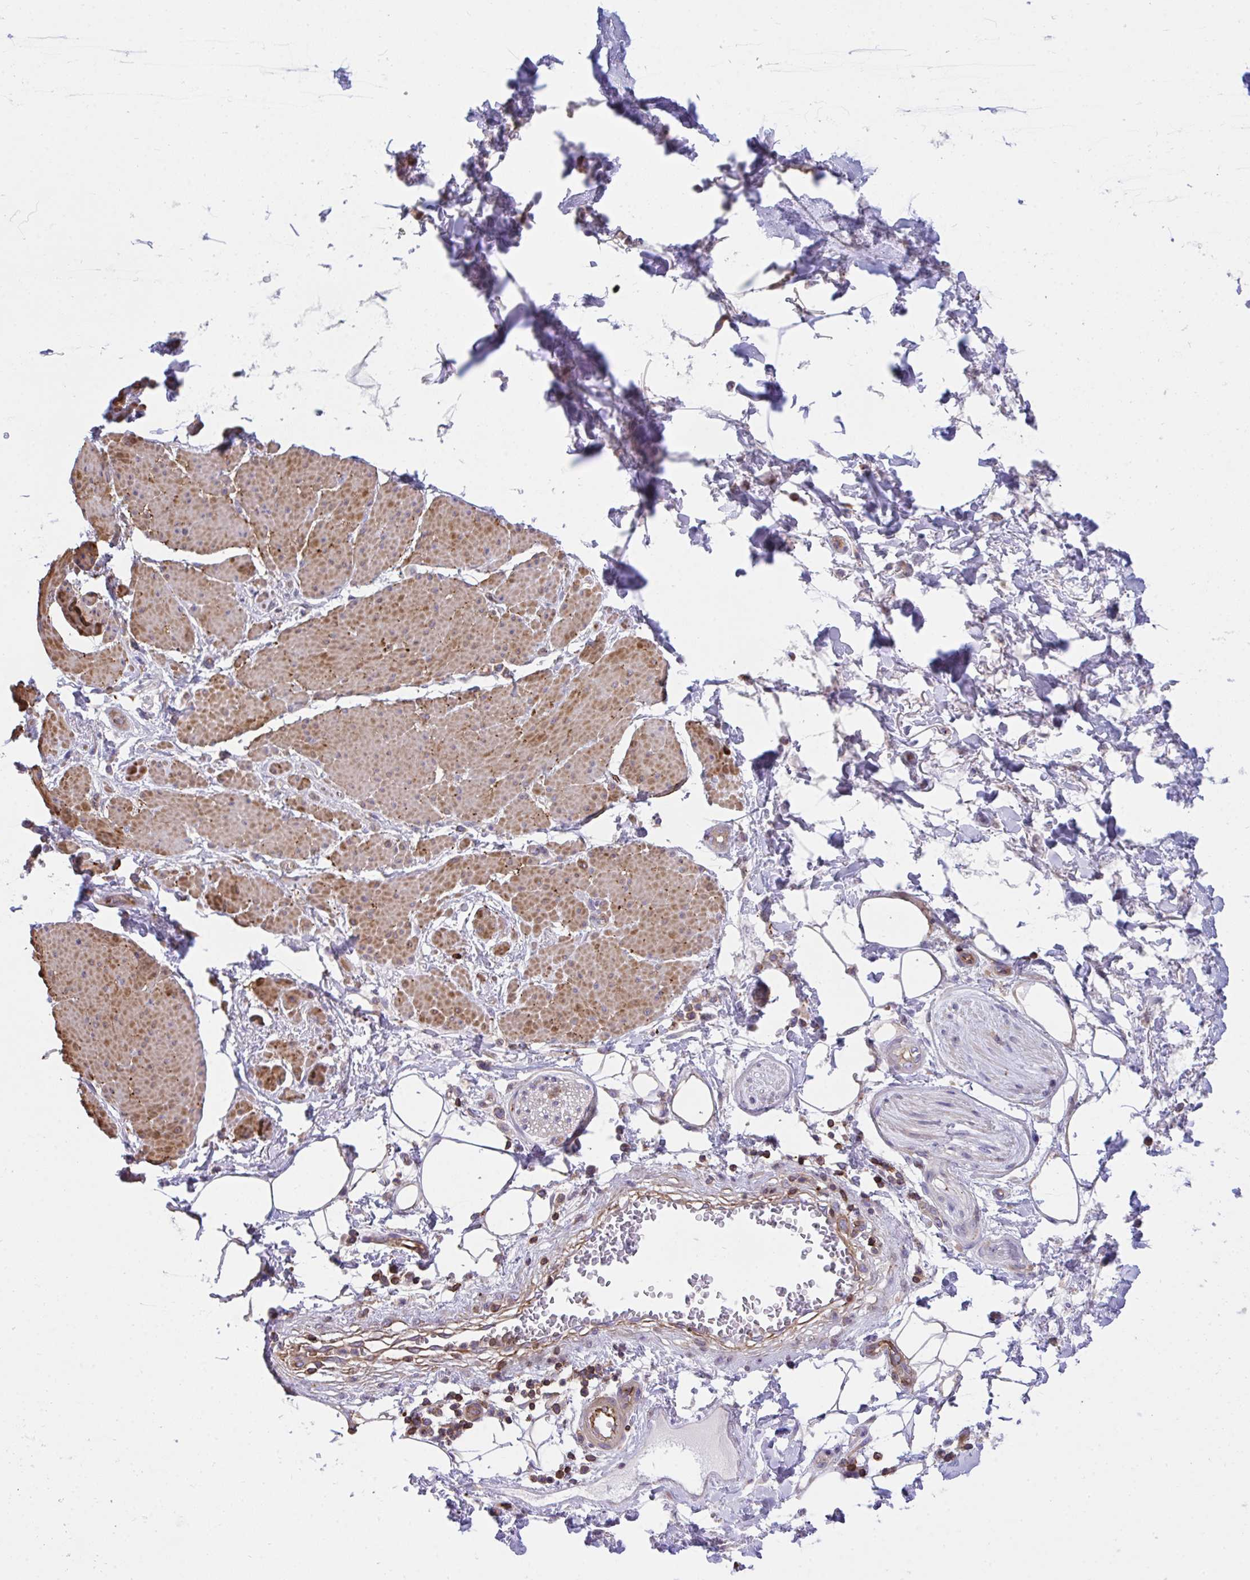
{"staining": {"intensity": "negative", "quantity": "none", "location": "none"}, "tissue": "adipose tissue", "cell_type": "Adipocytes", "image_type": "normal", "snomed": [{"axis": "morphology", "description": "Normal tissue, NOS"}, {"axis": "topography", "description": "Vagina"}, {"axis": "topography", "description": "Peripheral nerve tissue"}], "caption": "A high-resolution photomicrograph shows immunohistochemistry staining of unremarkable adipose tissue, which demonstrates no significant expression in adipocytes.", "gene": "PPIH", "patient": {"sex": "female", "age": 71}}